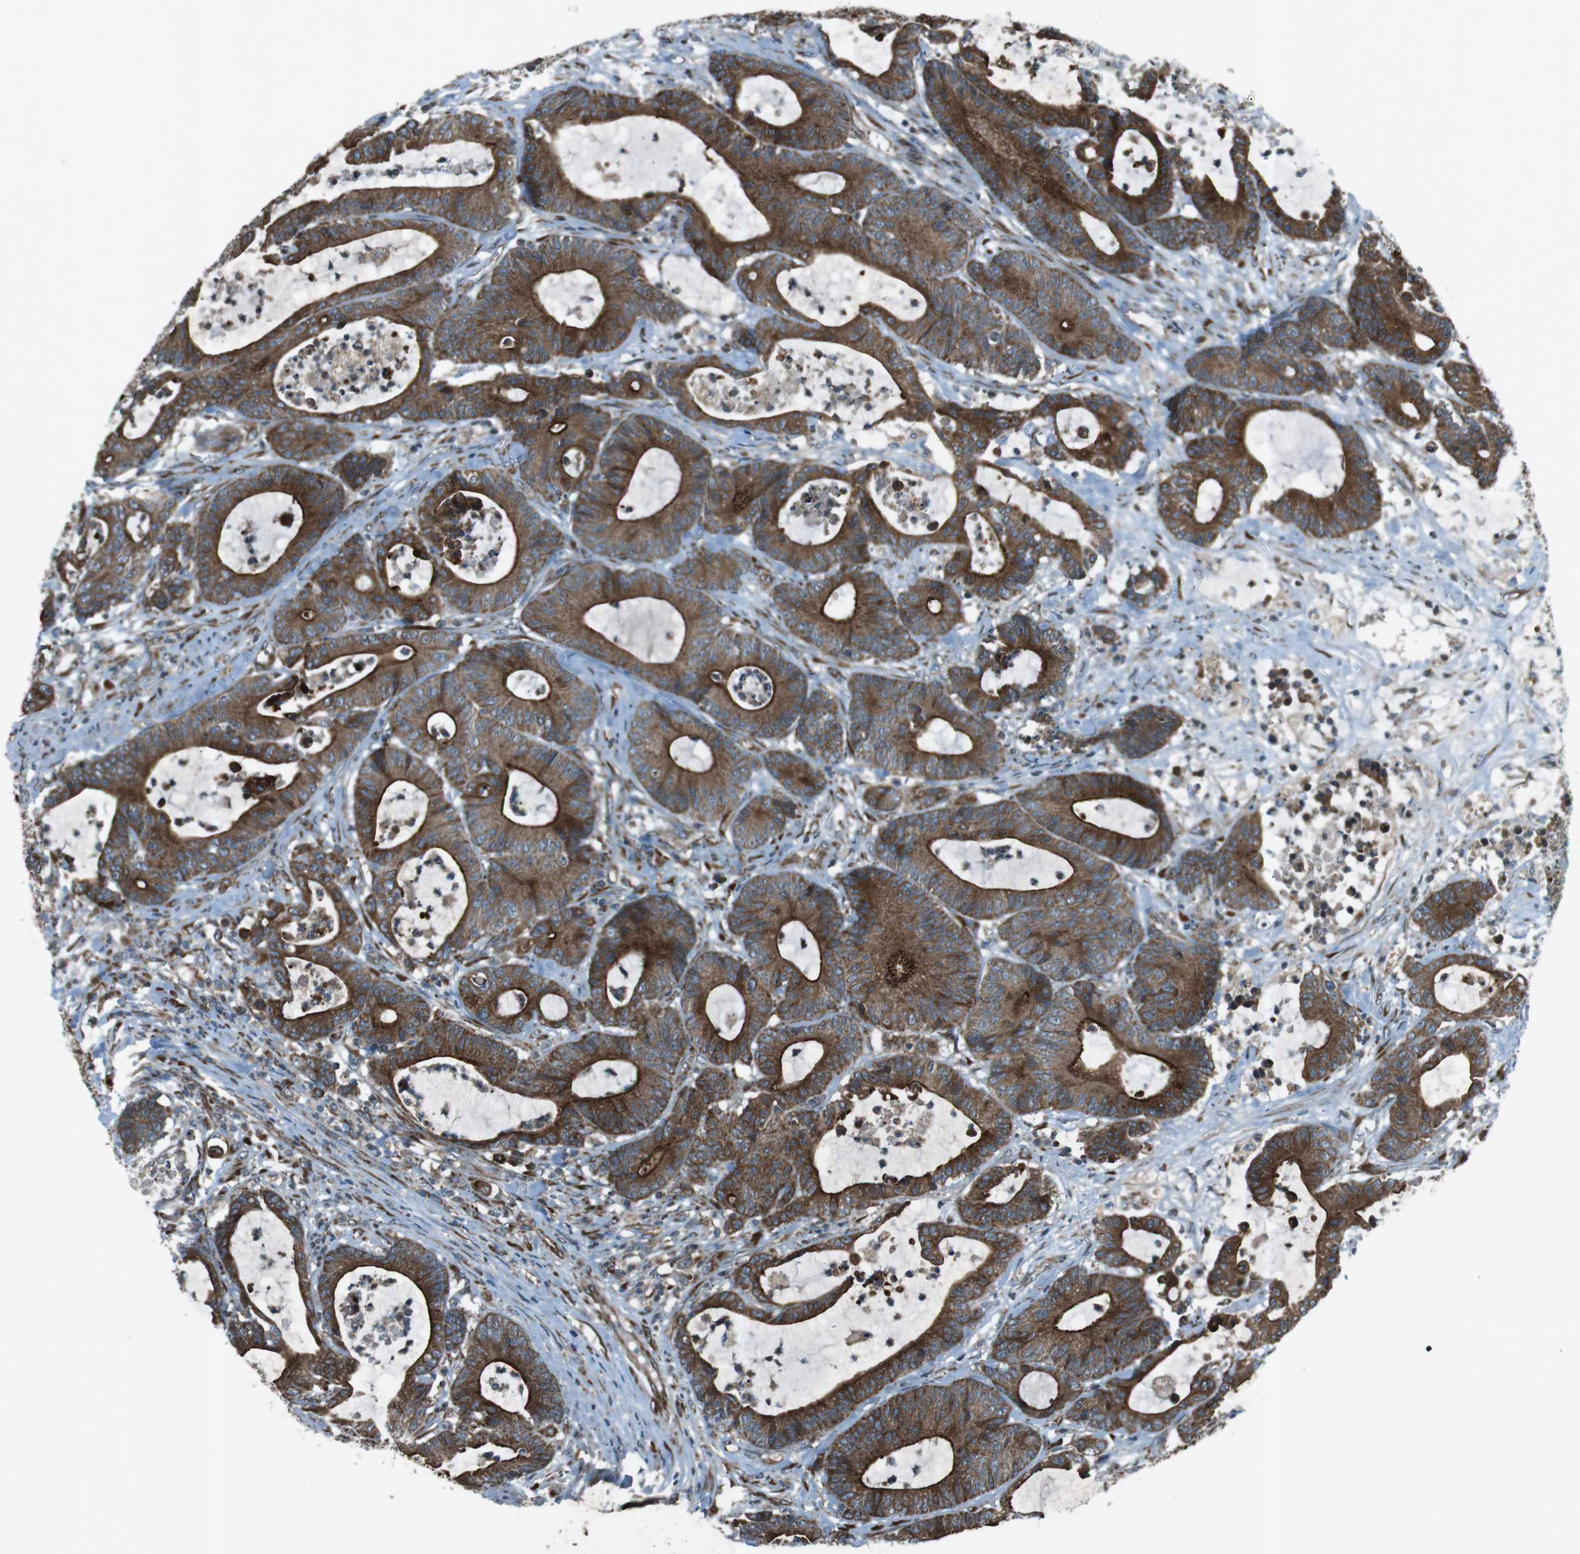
{"staining": {"intensity": "strong", "quantity": ">75%", "location": "cytoplasmic/membranous"}, "tissue": "colorectal cancer", "cell_type": "Tumor cells", "image_type": "cancer", "snomed": [{"axis": "morphology", "description": "Adenocarcinoma, NOS"}, {"axis": "topography", "description": "Colon"}], "caption": "Strong cytoplasmic/membranous protein staining is appreciated in approximately >75% of tumor cells in colorectal cancer (adenocarcinoma).", "gene": "SLC41A1", "patient": {"sex": "female", "age": 84}}